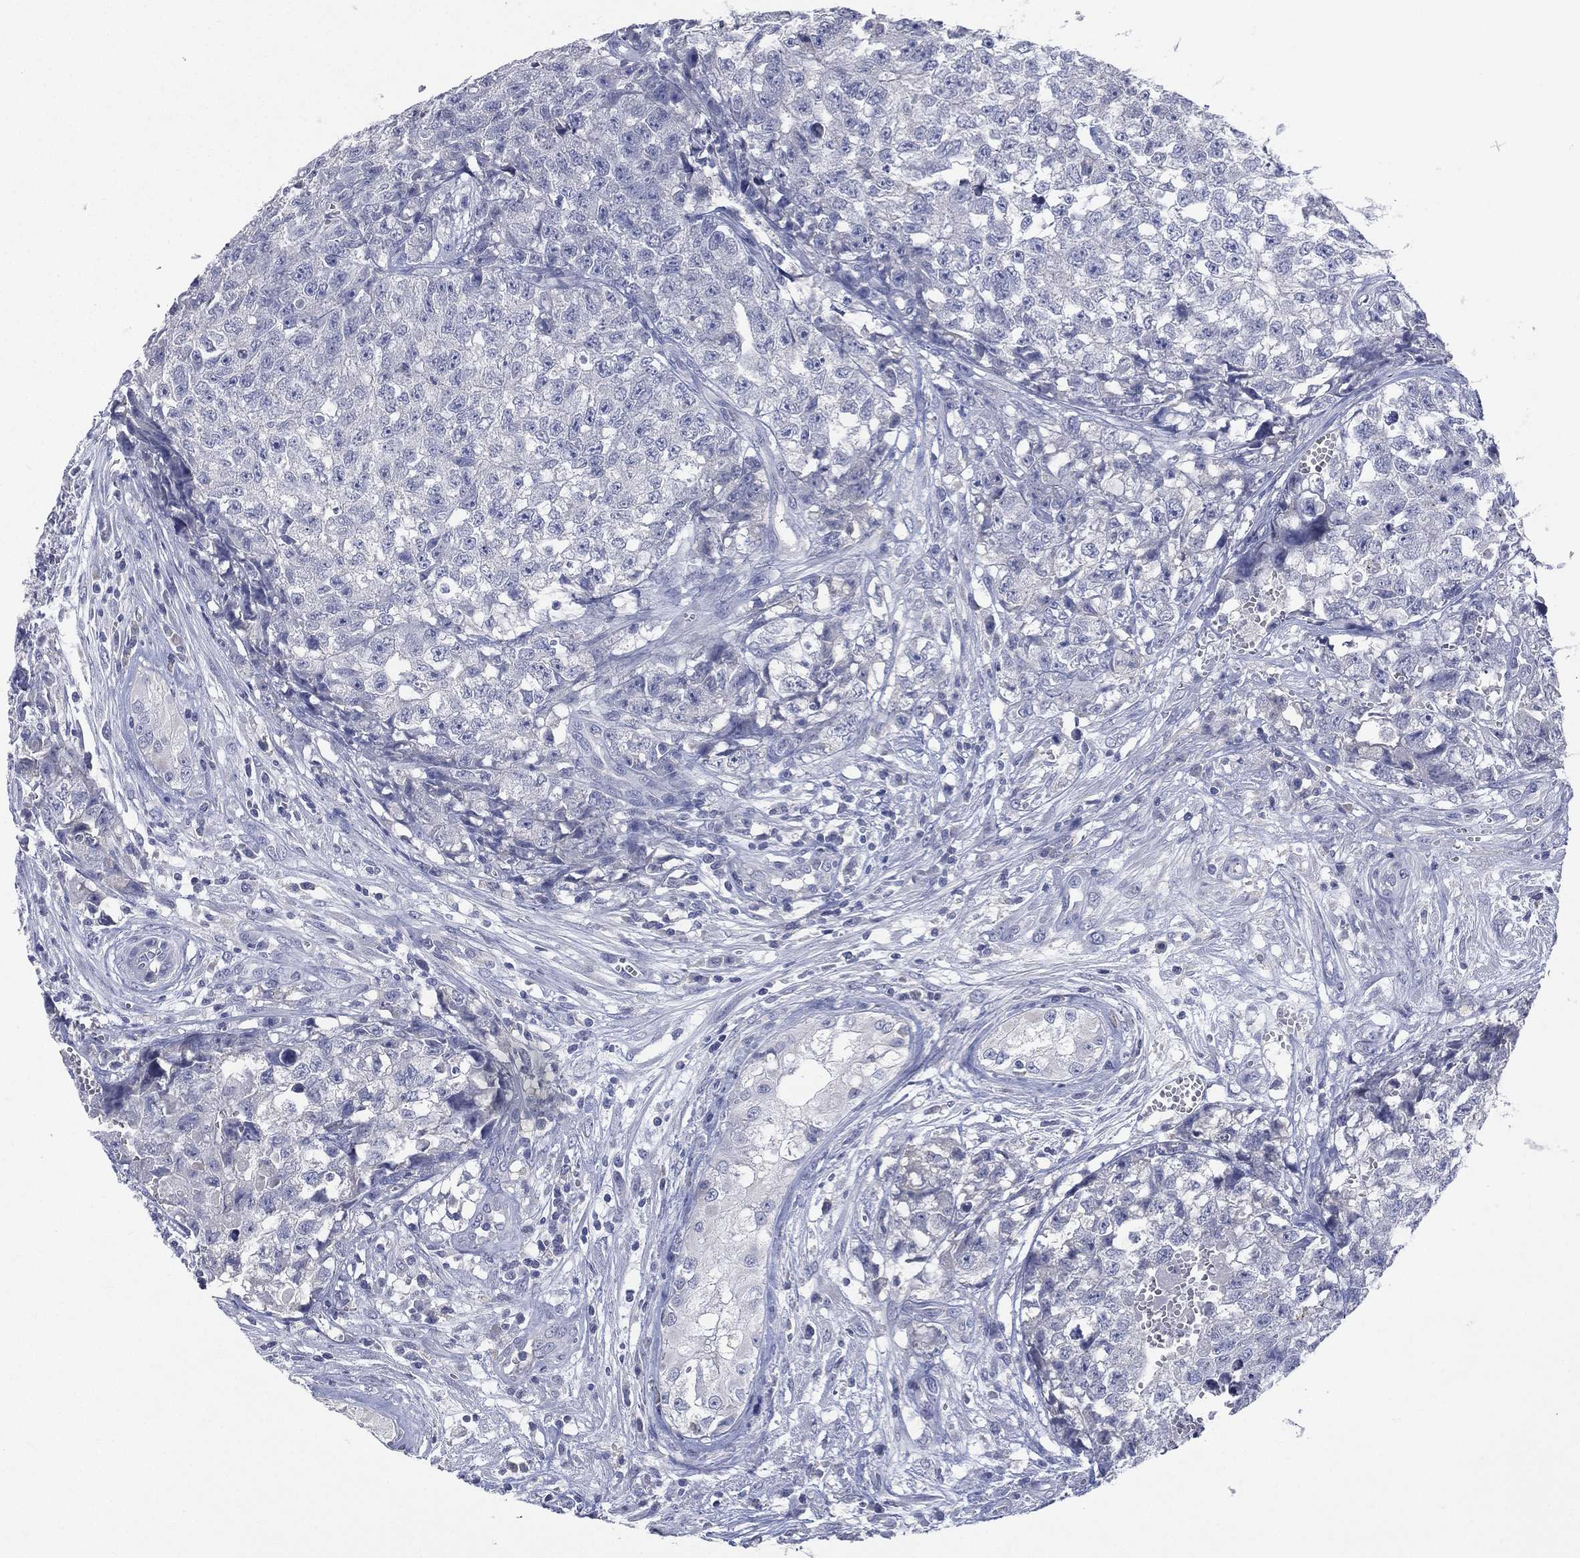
{"staining": {"intensity": "negative", "quantity": "none", "location": "none"}, "tissue": "testis cancer", "cell_type": "Tumor cells", "image_type": "cancer", "snomed": [{"axis": "morphology", "description": "Seminoma, NOS"}, {"axis": "morphology", "description": "Carcinoma, Embryonal, NOS"}, {"axis": "topography", "description": "Testis"}], "caption": "A high-resolution photomicrograph shows immunohistochemistry (IHC) staining of testis cancer (embryonal carcinoma), which displays no significant expression in tumor cells. (Immunohistochemistry (ihc), brightfield microscopy, high magnification).", "gene": "KRT35", "patient": {"sex": "male", "age": 22}}